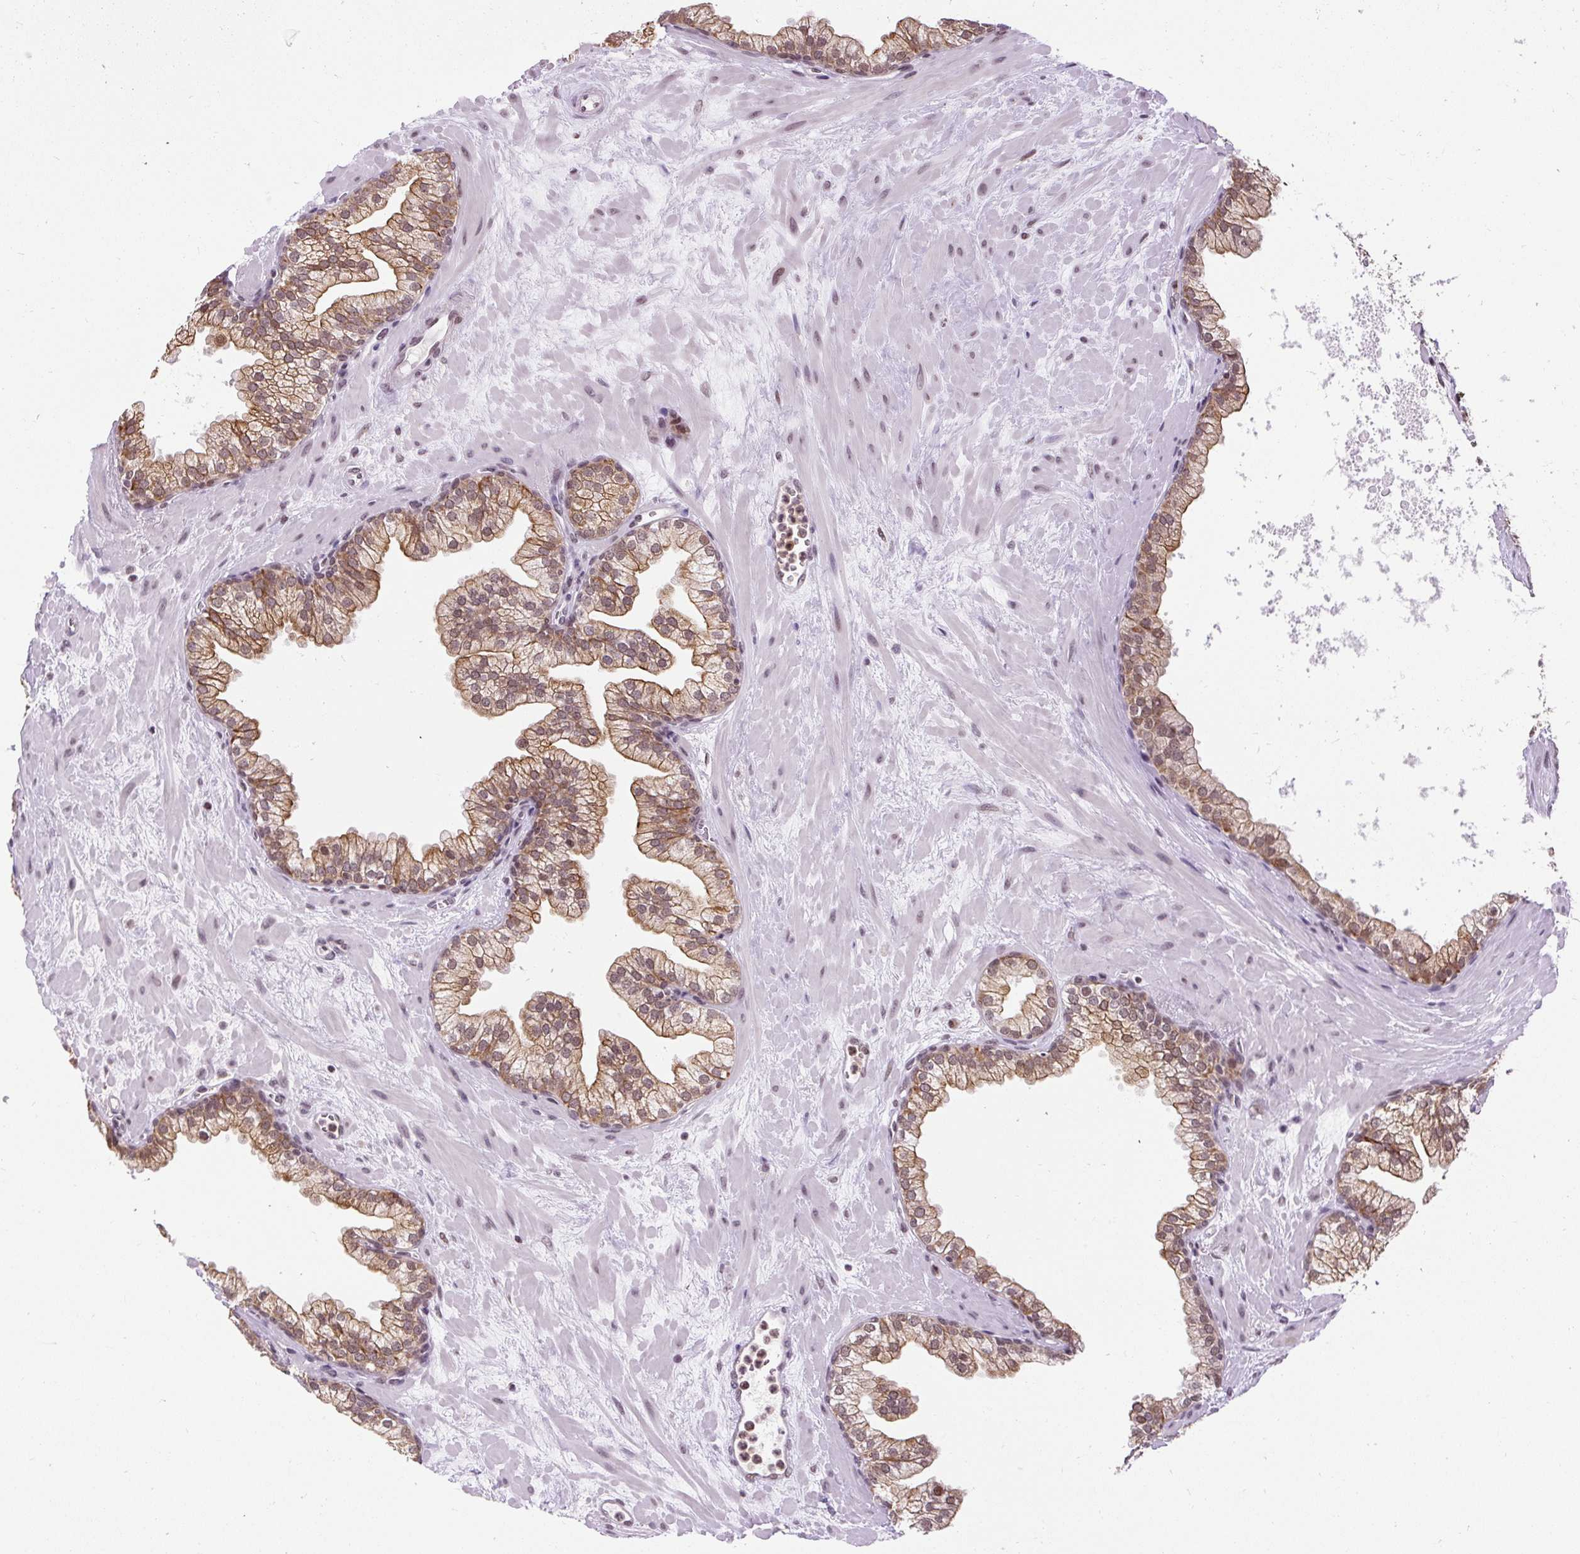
{"staining": {"intensity": "moderate", "quantity": ">75%", "location": "cytoplasmic/membranous,nuclear"}, "tissue": "prostate", "cell_type": "Glandular cells", "image_type": "normal", "snomed": [{"axis": "morphology", "description": "Normal tissue, NOS"}, {"axis": "topography", "description": "Prostate"}, {"axis": "topography", "description": "Peripheral nerve tissue"}], "caption": "This image demonstrates normal prostate stained with immunohistochemistry (IHC) to label a protein in brown. The cytoplasmic/membranous,nuclear of glandular cells show moderate positivity for the protein. Nuclei are counter-stained blue.", "gene": "ZNF672", "patient": {"sex": "male", "age": 61}}